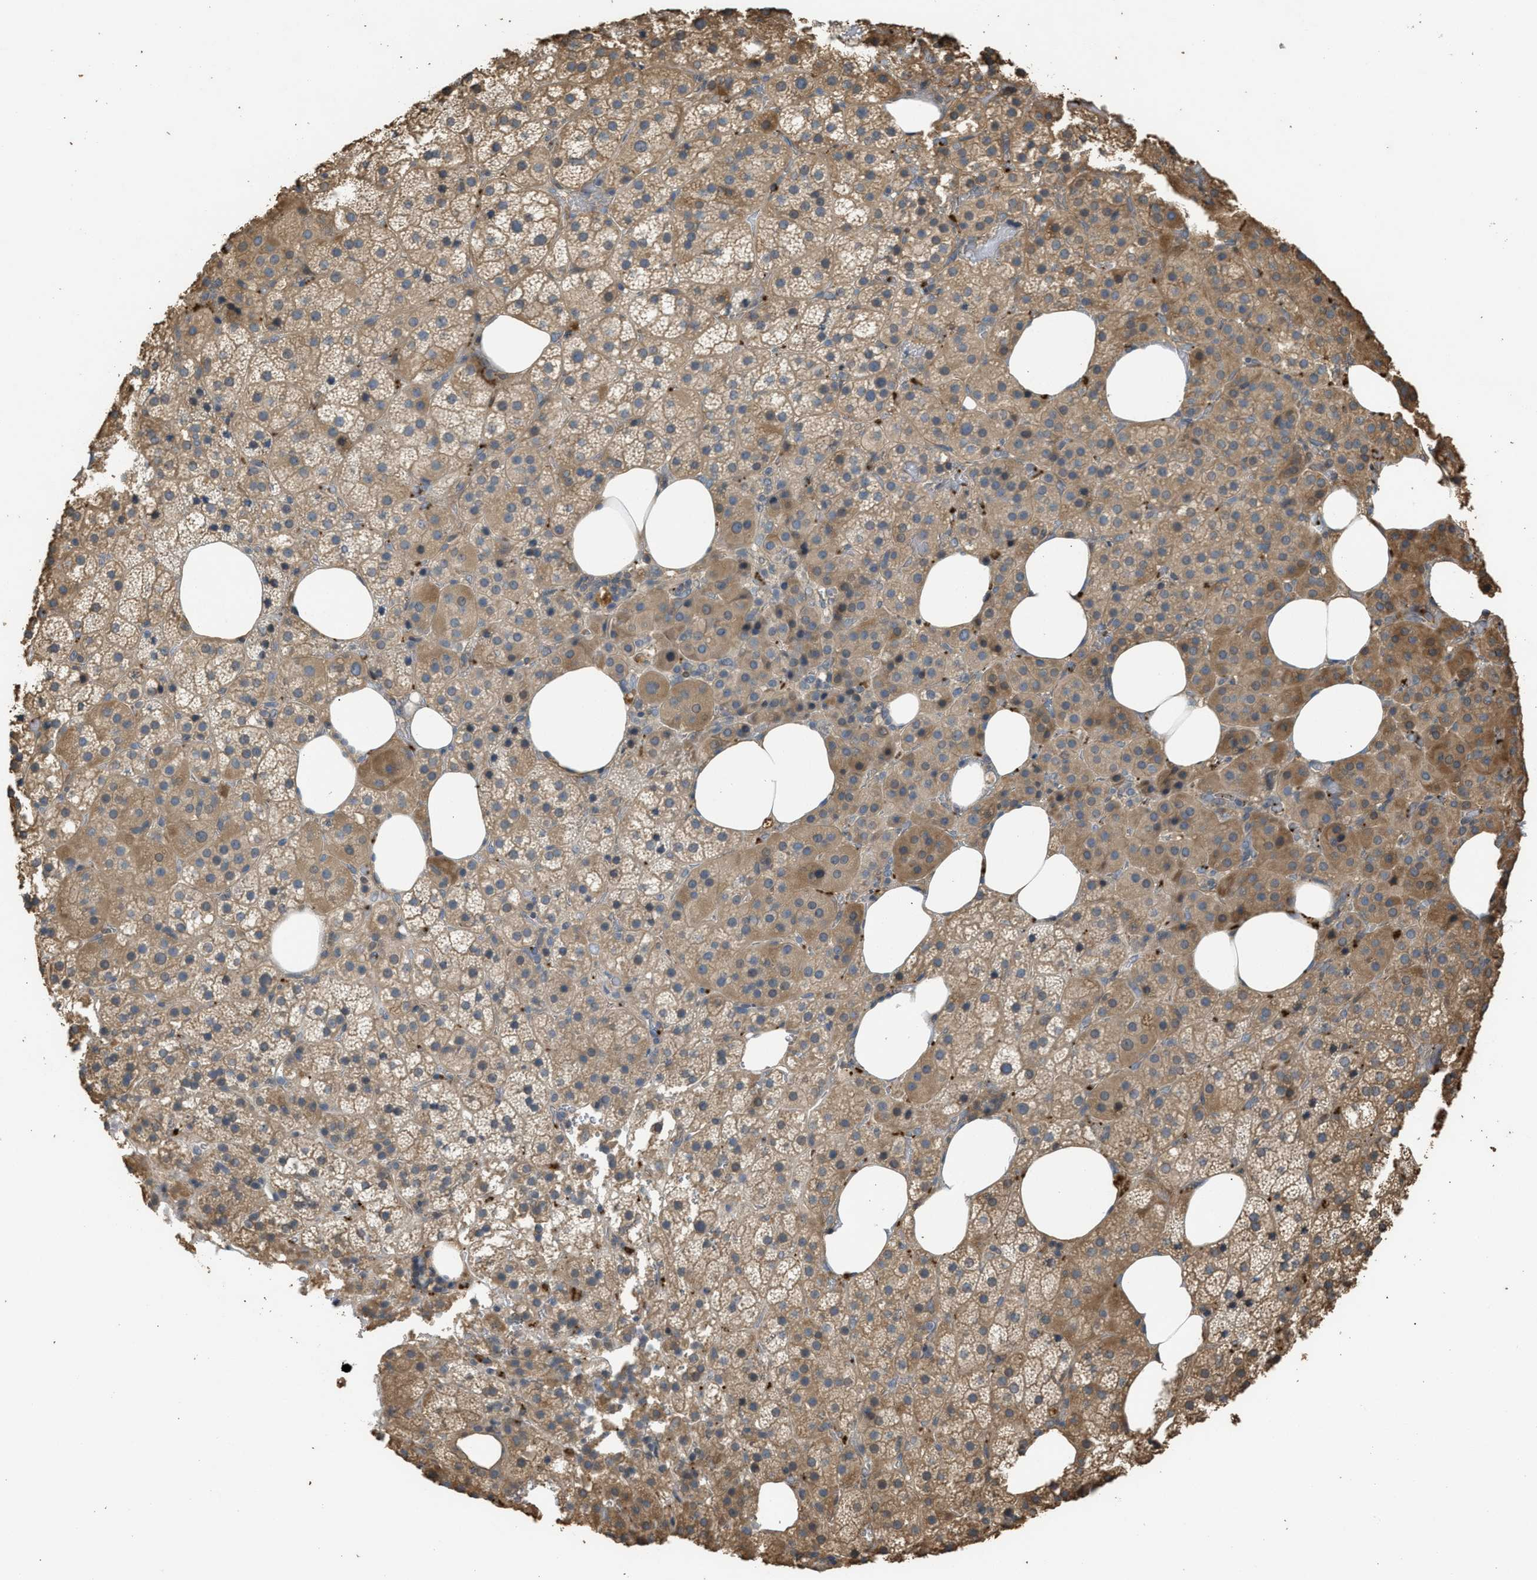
{"staining": {"intensity": "moderate", "quantity": ">75%", "location": "cytoplasmic/membranous"}, "tissue": "adrenal gland", "cell_type": "Glandular cells", "image_type": "normal", "snomed": [{"axis": "morphology", "description": "Normal tissue, NOS"}, {"axis": "topography", "description": "Adrenal gland"}], "caption": "A medium amount of moderate cytoplasmic/membranous positivity is identified in about >75% of glandular cells in benign adrenal gland.", "gene": "ARHGDIA", "patient": {"sex": "female", "age": 59}}